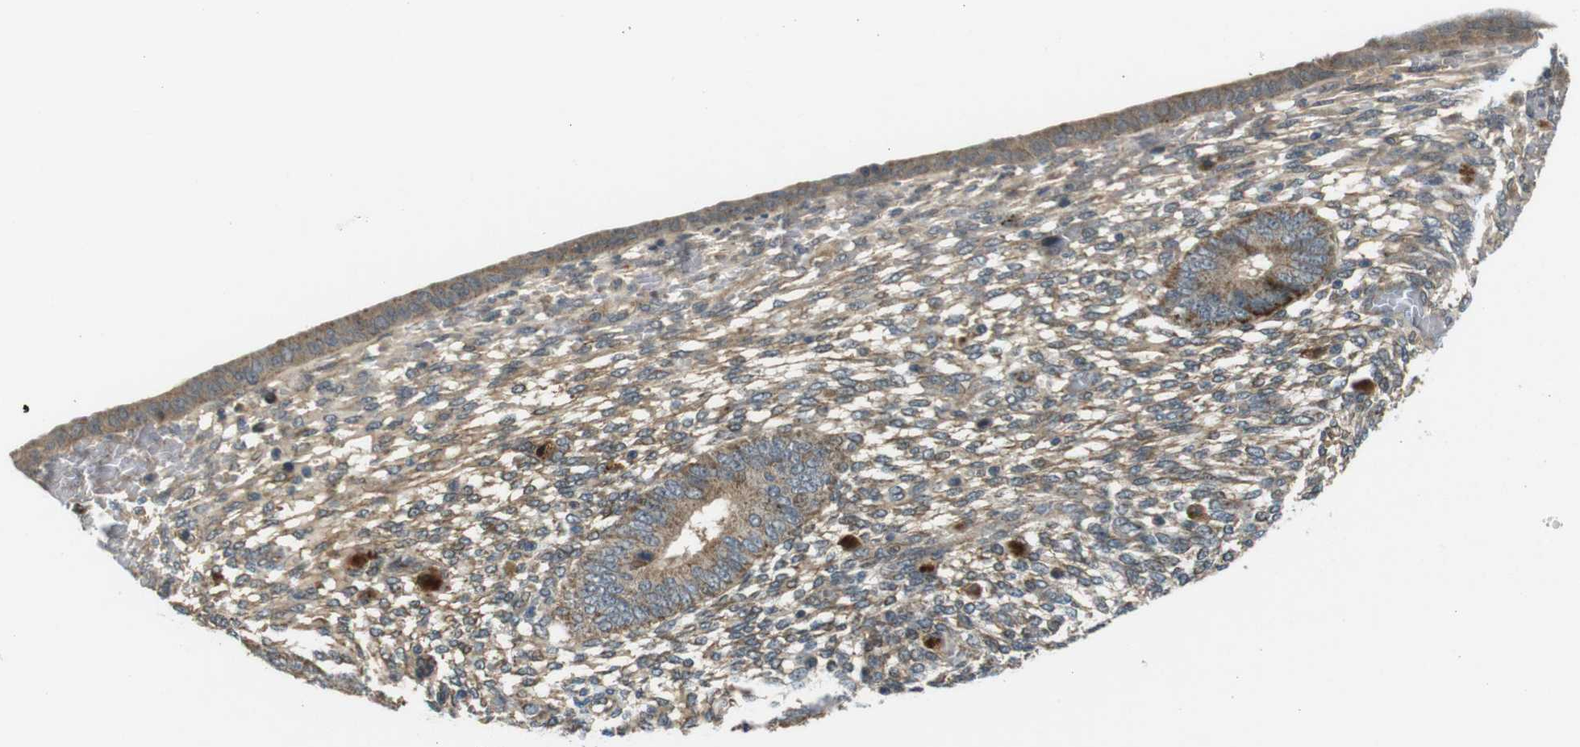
{"staining": {"intensity": "moderate", "quantity": "25%-75%", "location": "cytoplasmic/membranous"}, "tissue": "endometrium", "cell_type": "Cells in endometrial stroma", "image_type": "normal", "snomed": [{"axis": "morphology", "description": "Normal tissue, NOS"}, {"axis": "topography", "description": "Endometrium"}], "caption": "This micrograph exhibits immunohistochemistry (IHC) staining of normal endometrium, with medium moderate cytoplasmic/membranous expression in about 25%-75% of cells in endometrial stroma.", "gene": "IFFO2", "patient": {"sex": "female", "age": 42}}